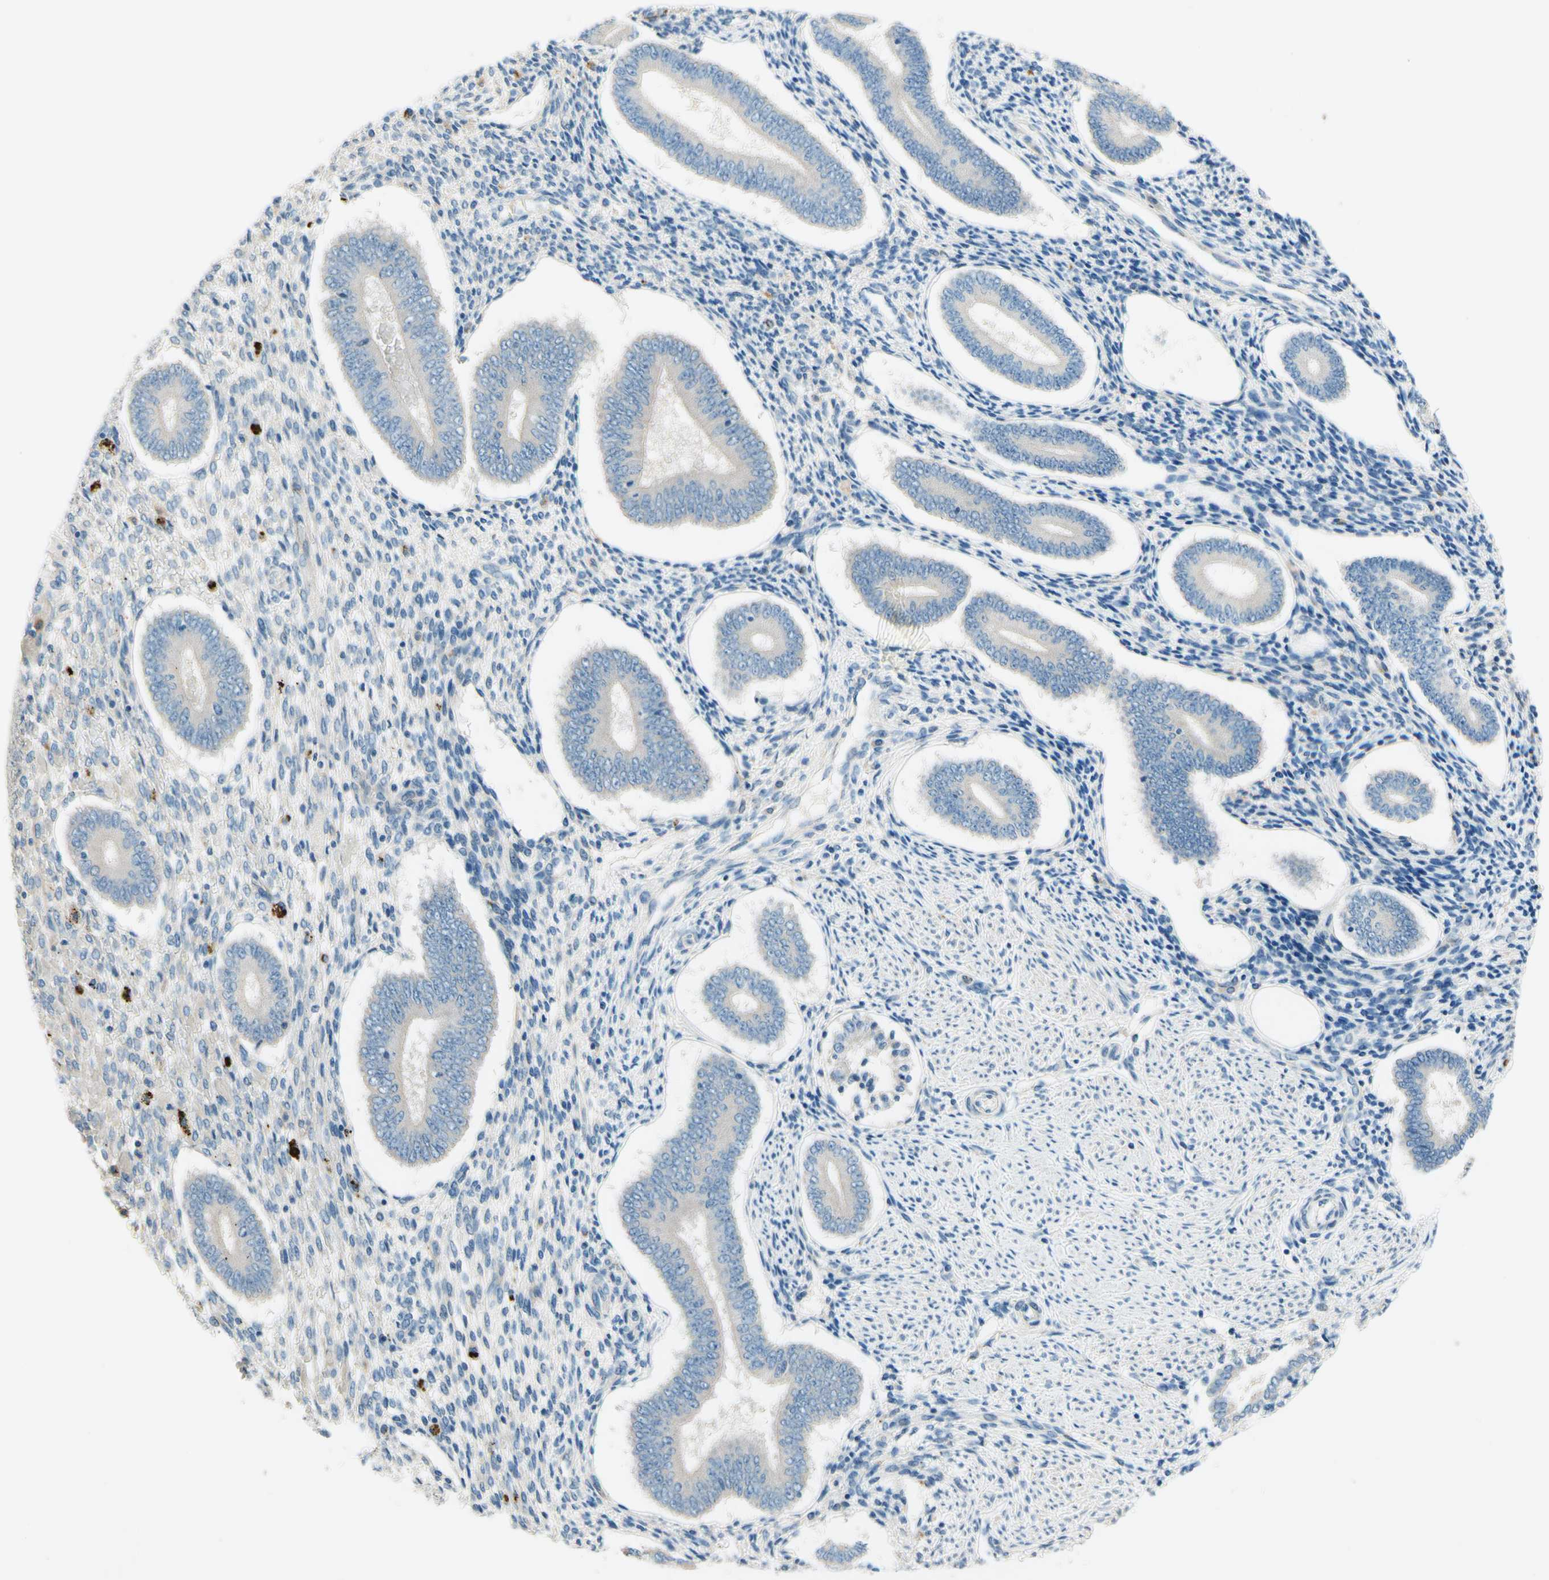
{"staining": {"intensity": "negative", "quantity": "none", "location": "none"}, "tissue": "endometrium", "cell_type": "Cells in endometrial stroma", "image_type": "normal", "snomed": [{"axis": "morphology", "description": "Normal tissue, NOS"}, {"axis": "topography", "description": "Endometrium"}], "caption": "High power microscopy photomicrograph of an immunohistochemistry (IHC) micrograph of normal endometrium, revealing no significant positivity in cells in endometrial stroma. (Immunohistochemistry (ihc), brightfield microscopy, high magnification).", "gene": "SIGLEC9", "patient": {"sex": "female", "age": 42}}